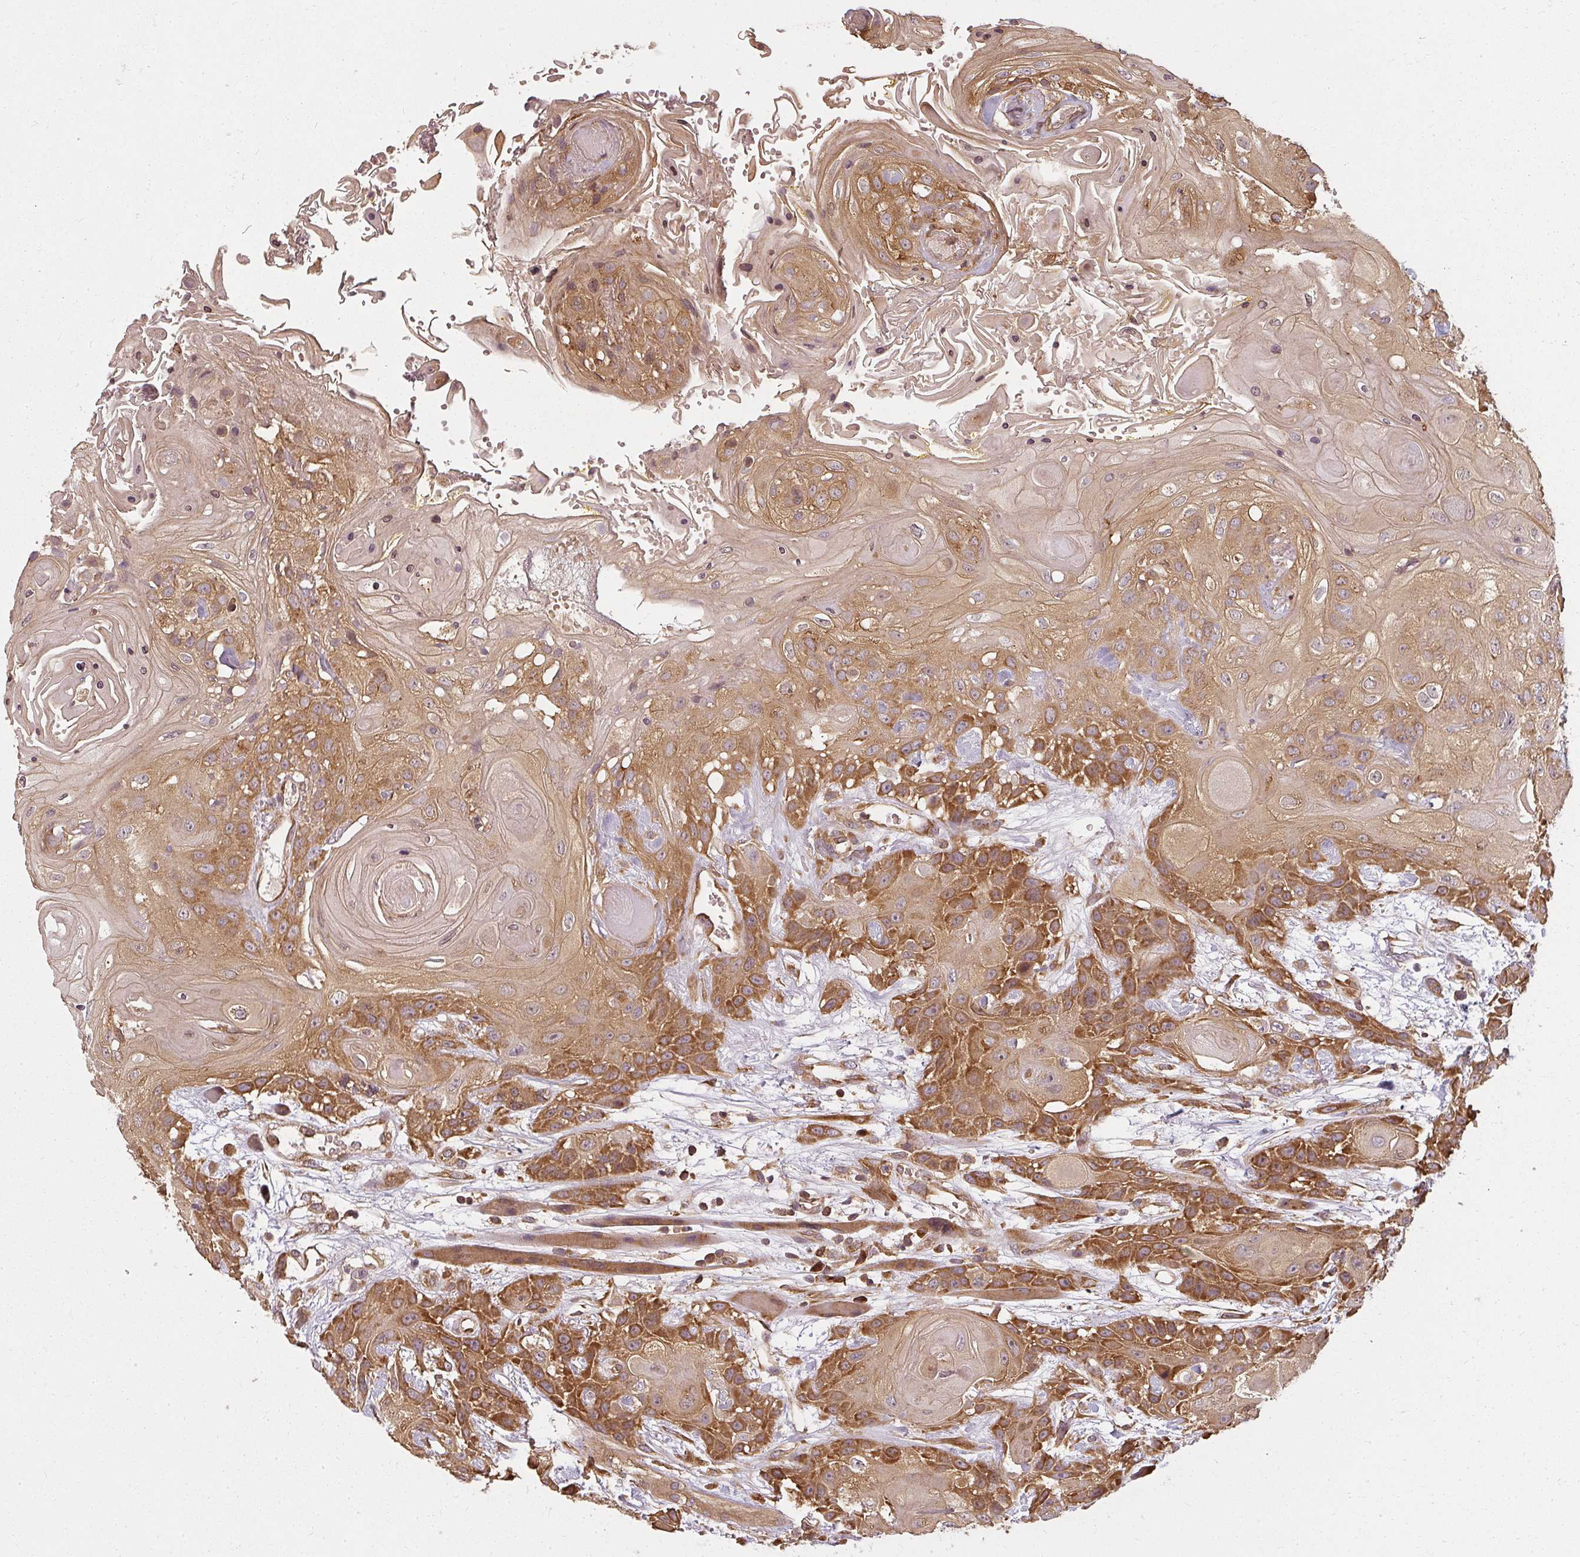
{"staining": {"intensity": "strong", "quantity": ">75%", "location": "cytoplasmic/membranous"}, "tissue": "head and neck cancer", "cell_type": "Tumor cells", "image_type": "cancer", "snomed": [{"axis": "morphology", "description": "Squamous cell carcinoma, NOS"}, {"axis": "topography", "description": "Head-Neck"}], "caption": "Human head and neck squamous cell carcinoma stained with a protein marker displays strong staining in tumor cells.", "gene": "RPL24", "patient": {"sex": "female", "age": 43}}